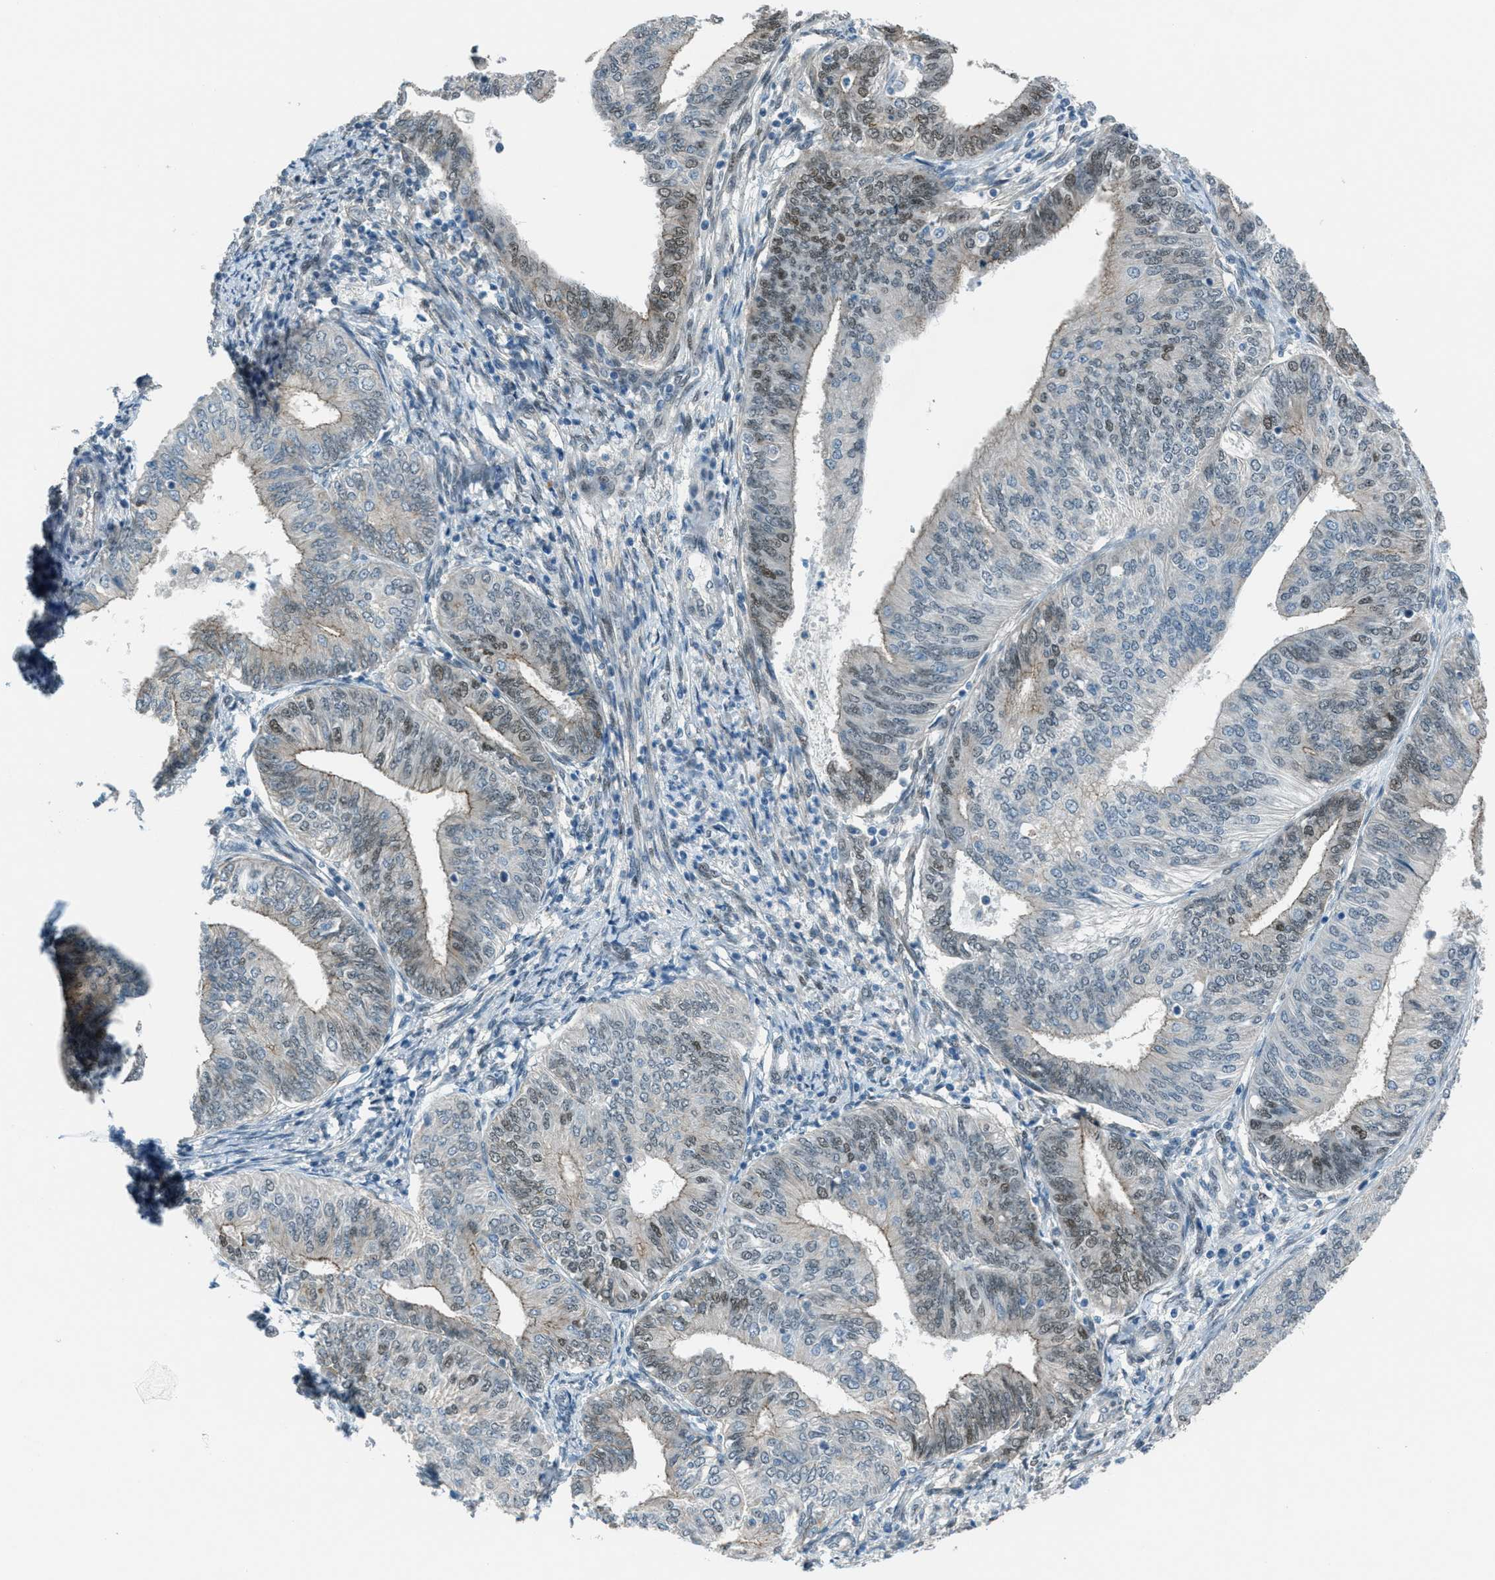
{"staining": {"intensity": "weak", "quantity": "25%-75%", "location": "nuclear"}, "tissue": "endometrial cancer", "cell_type": "Tumor cells", "image_type": "cancer", "snomed": [{"axis": "morphology", "description": "Adenocarcinoma, NOS"}, {"axis": "topography", "description": "Endometrium"}], "caption": "Endometrial adenocarcinoma stained for a protein (brown) reveals weak nuclear positive staining in about 25%-75% of tumor cells.", "gene": "TCF3", "patient": {"sex": "female", "age": 58}}